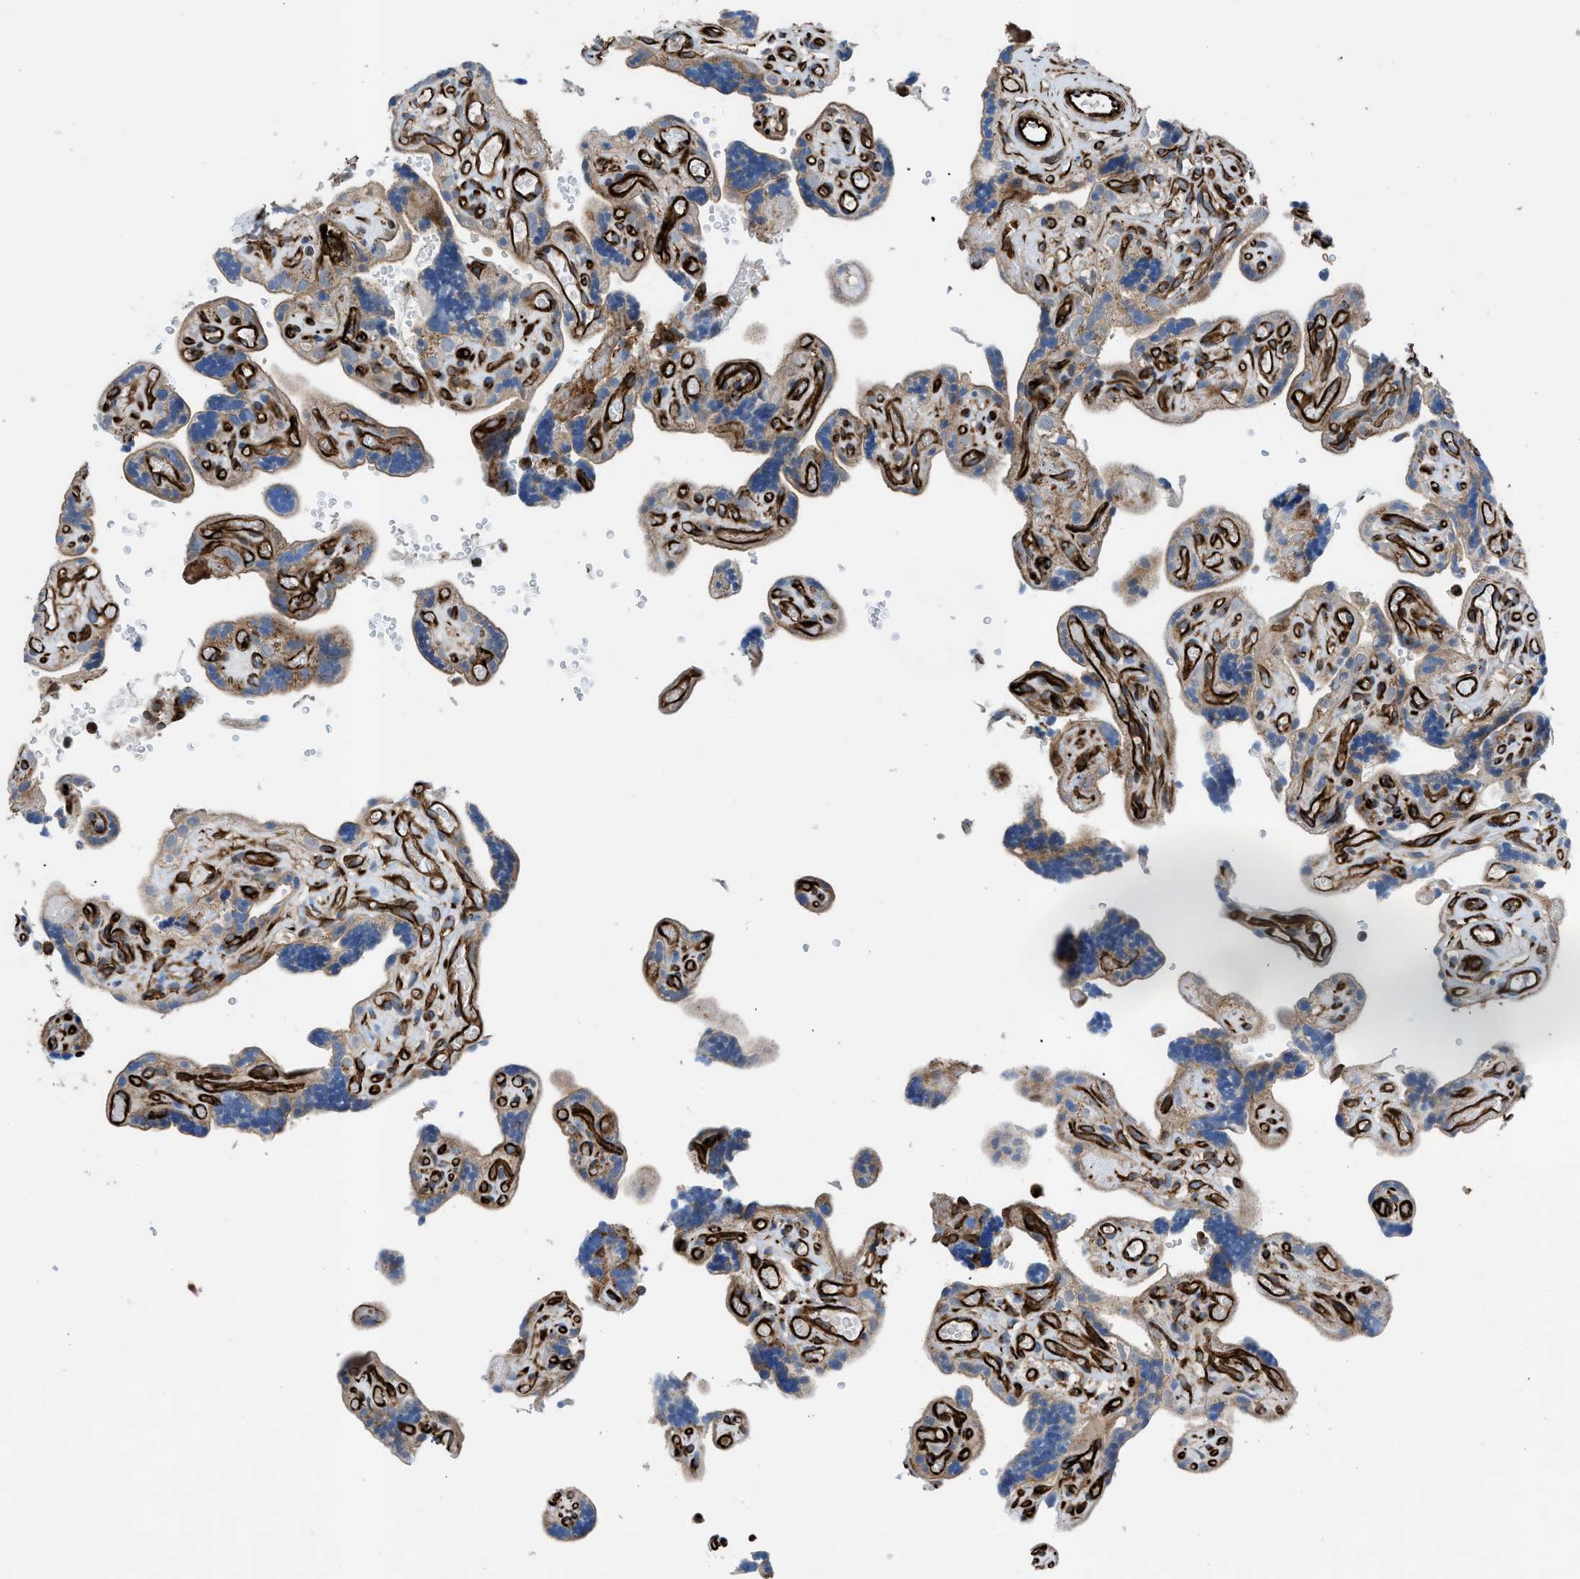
{"staining": {"intensity": "strong", "quantity": ">75%", "location": "cytoplasmic/membranous"}, "tissue": "placenta", "cell_type": "Decidual cells", "image_type": "normal", "snomed": [{"axis": "morphology", "description": "Normal tissue, NOS"}, {"axis": "topography", "description": "Placenta"}], "caption": "This is an image of IHC staining of unremarkable placenta, which shows strong staining in the cytoplasmic/membranous of decidual cells.", "gene": "PTPRE", "patient": {"sex": "female", "age": 30}}